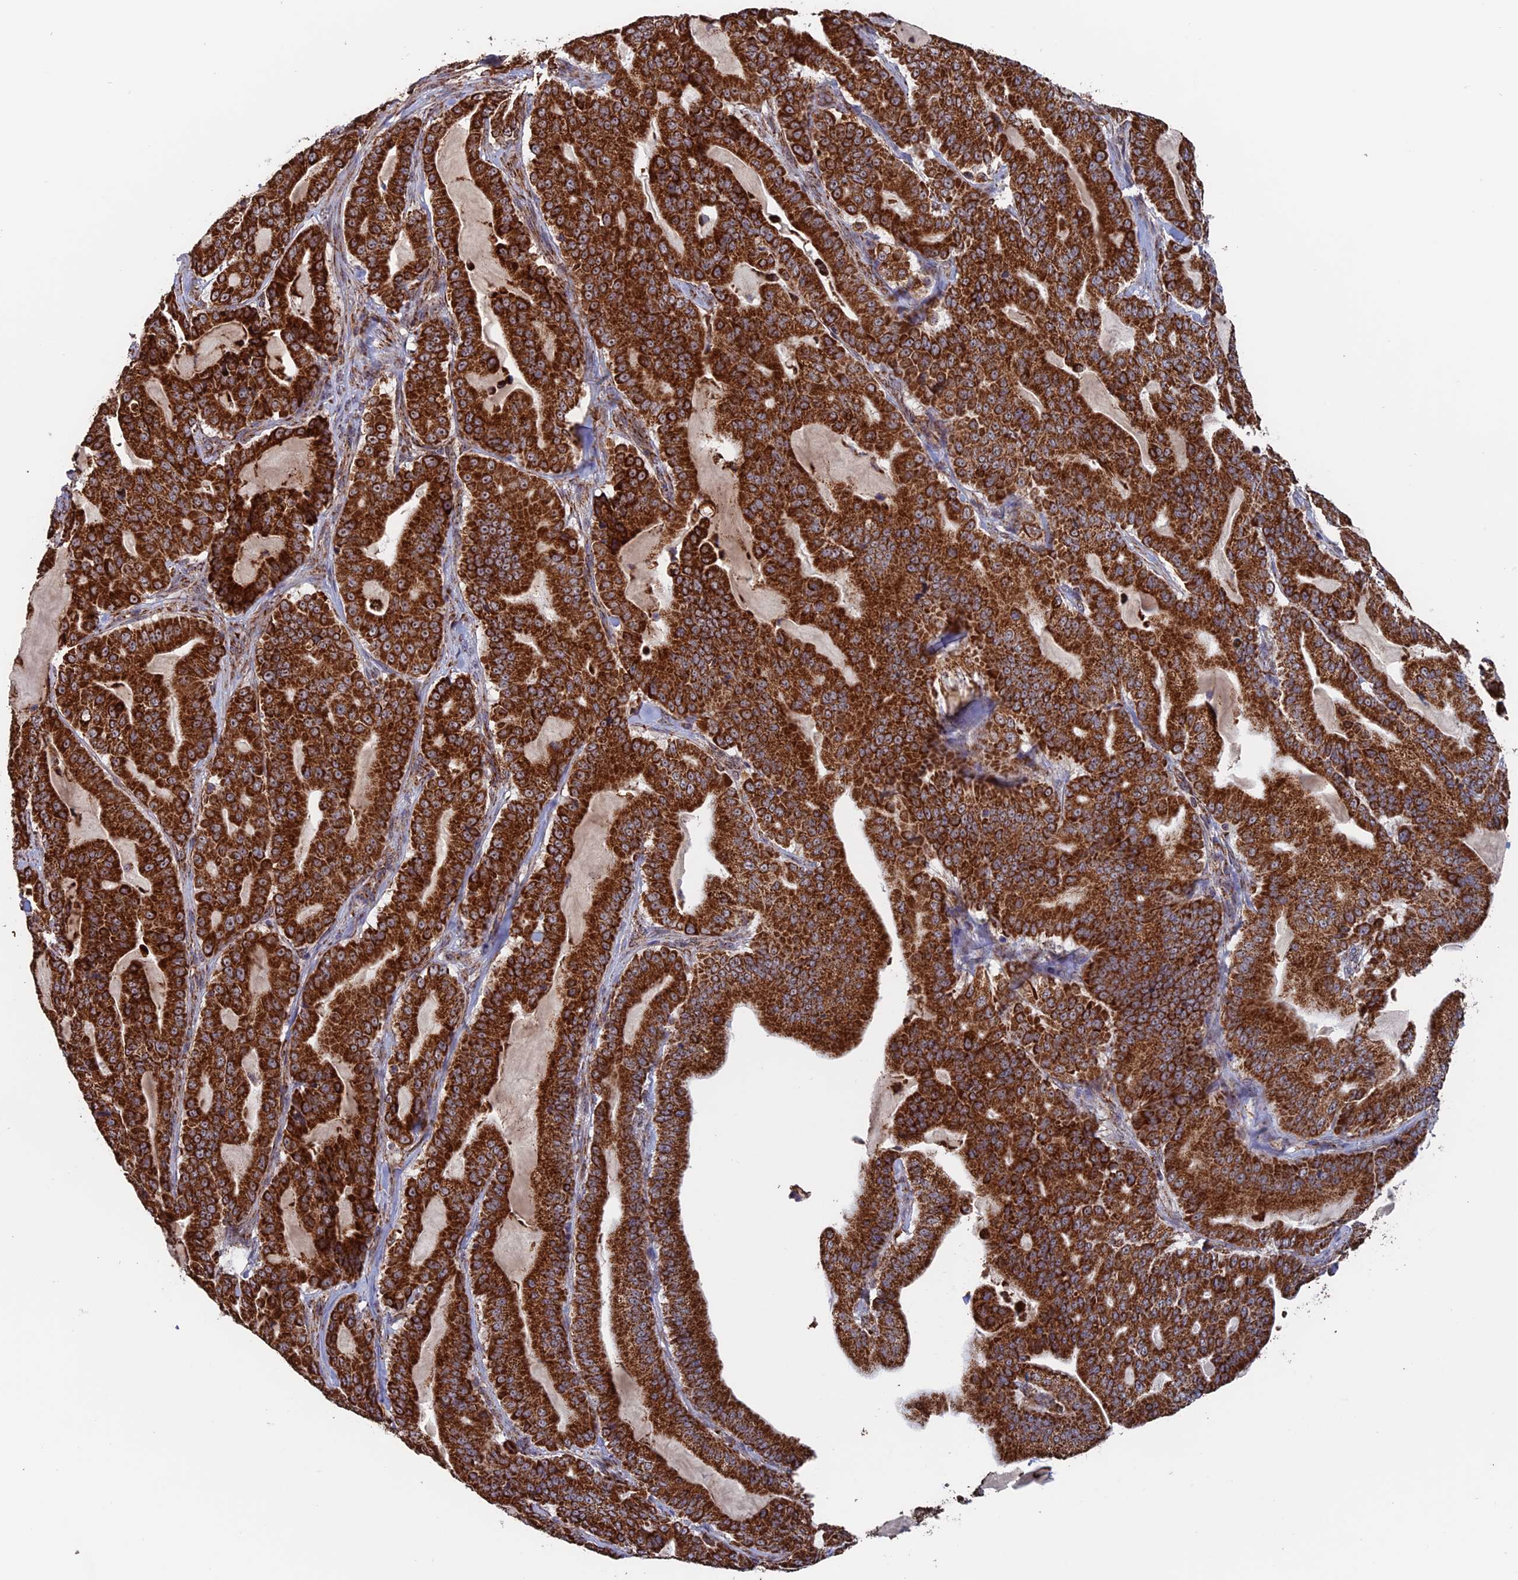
{"staining": {"intensity": "strong", "quantity": ">75%", "location": "cytoplasmic/membranous"}, "tissue": "pancreatic cancer", "cell_type": "Tumor cells", "image_type": "cancer", "snomed": [{"axis": "morphology", "description": "Adenocarcinoma, NOS"}, {"axis": "topography", "description": "Pancreas"}], "caption": "Human pancreatic adenocarcinoma stained with a brown dye reveals strong cytoplasmic/membranous positive expression in approximately >75% of tumor cells.", "gene": "DTYMK", "patient": {"sex": "male", "age": 63}}